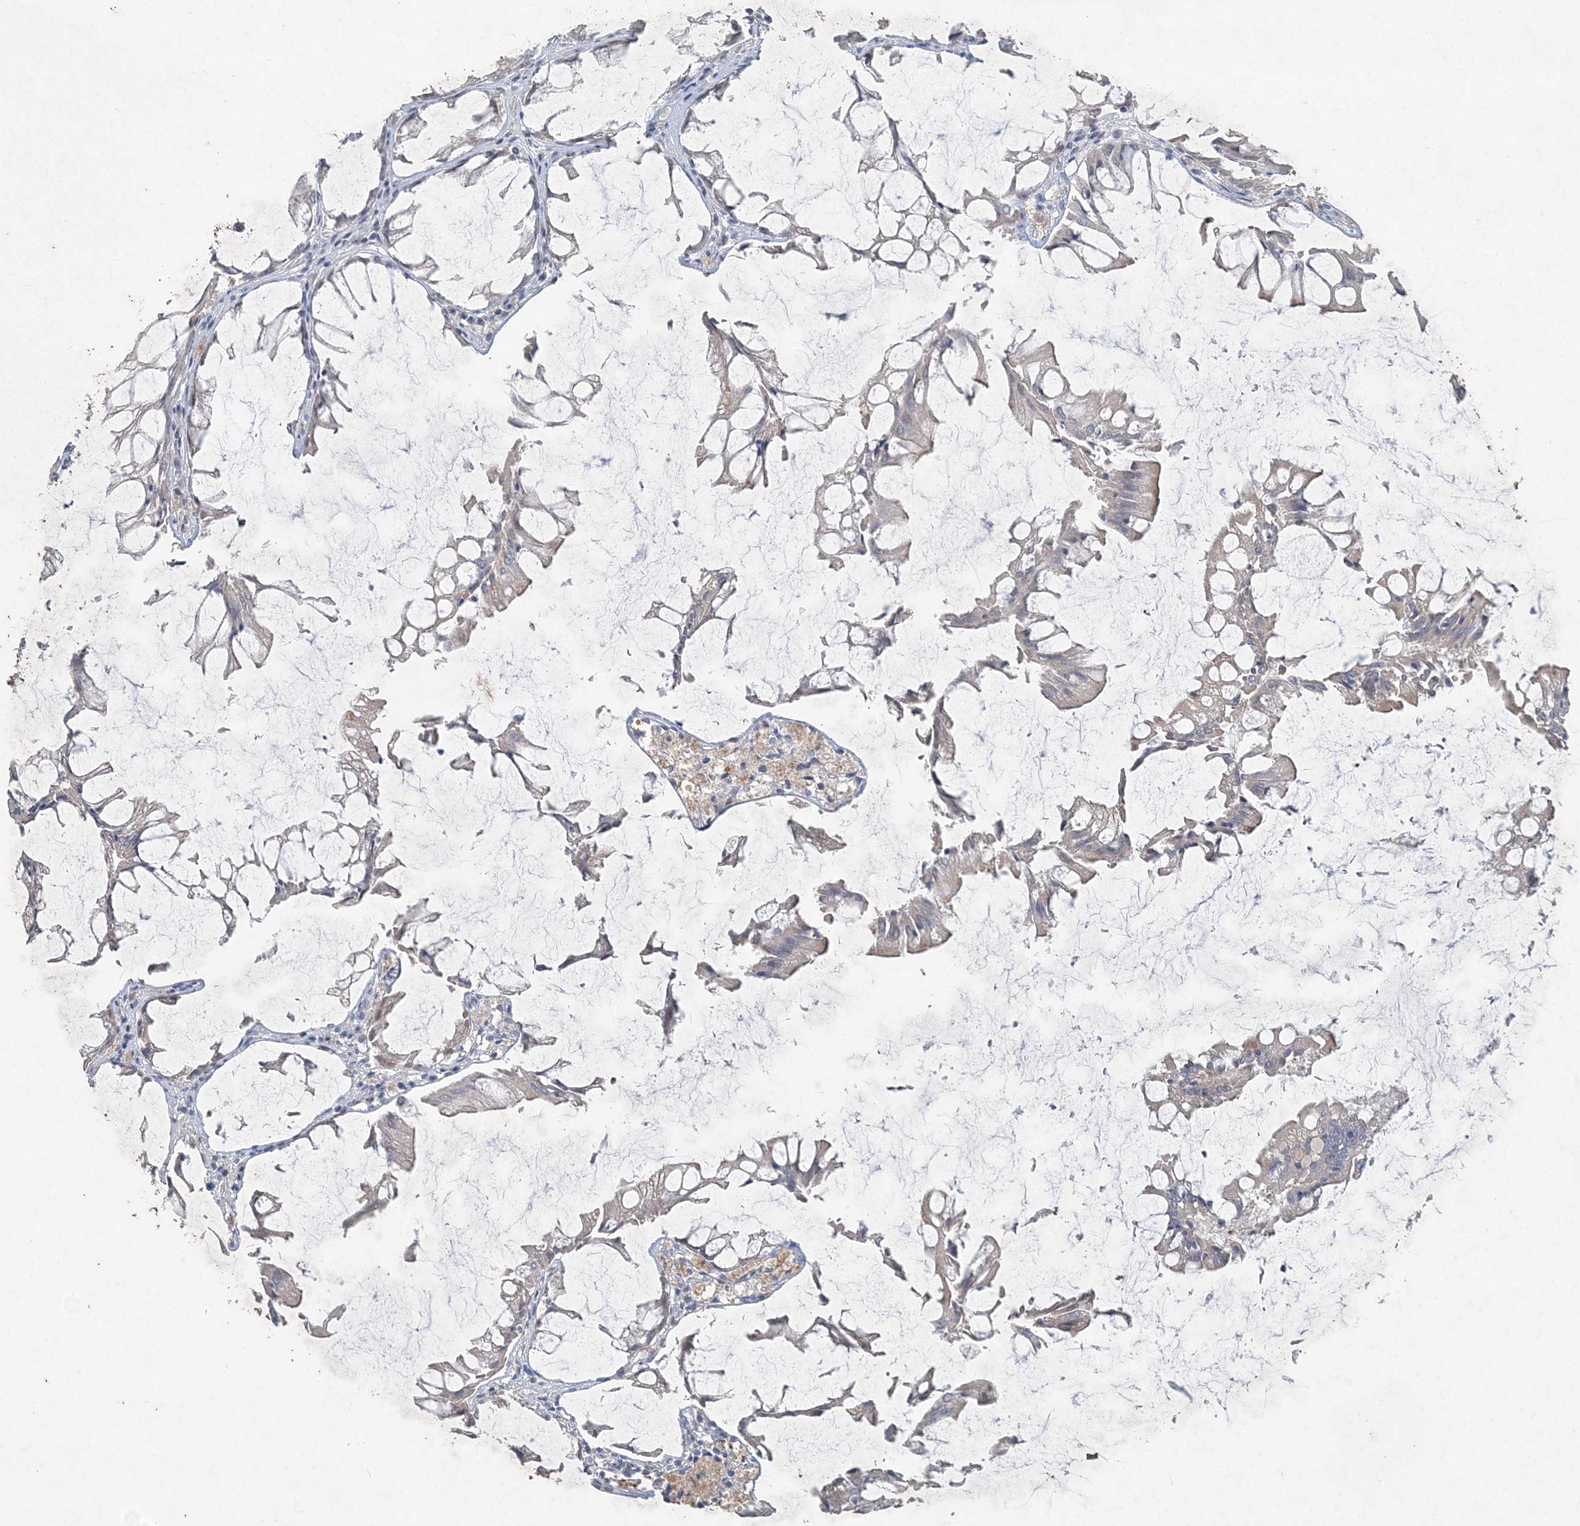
{"staining": {"intensity": "negative", "quantity": "none", "location": "none"}, "tissue": "colorectal cancer", "cell_type": "Tumor cells", "image_type": "cancer", "snomed": [{"axis": "morphology", "description": "Adenocarcinoma, NOS"}, {"axis": "topography", "description": "Rectum"}], "caption": "Tumor cells are negative for protein expression in human adenocarcinoma (colorectal).", "gene": "DNAH5", "patient": {"sex": "female", "age": 65}}